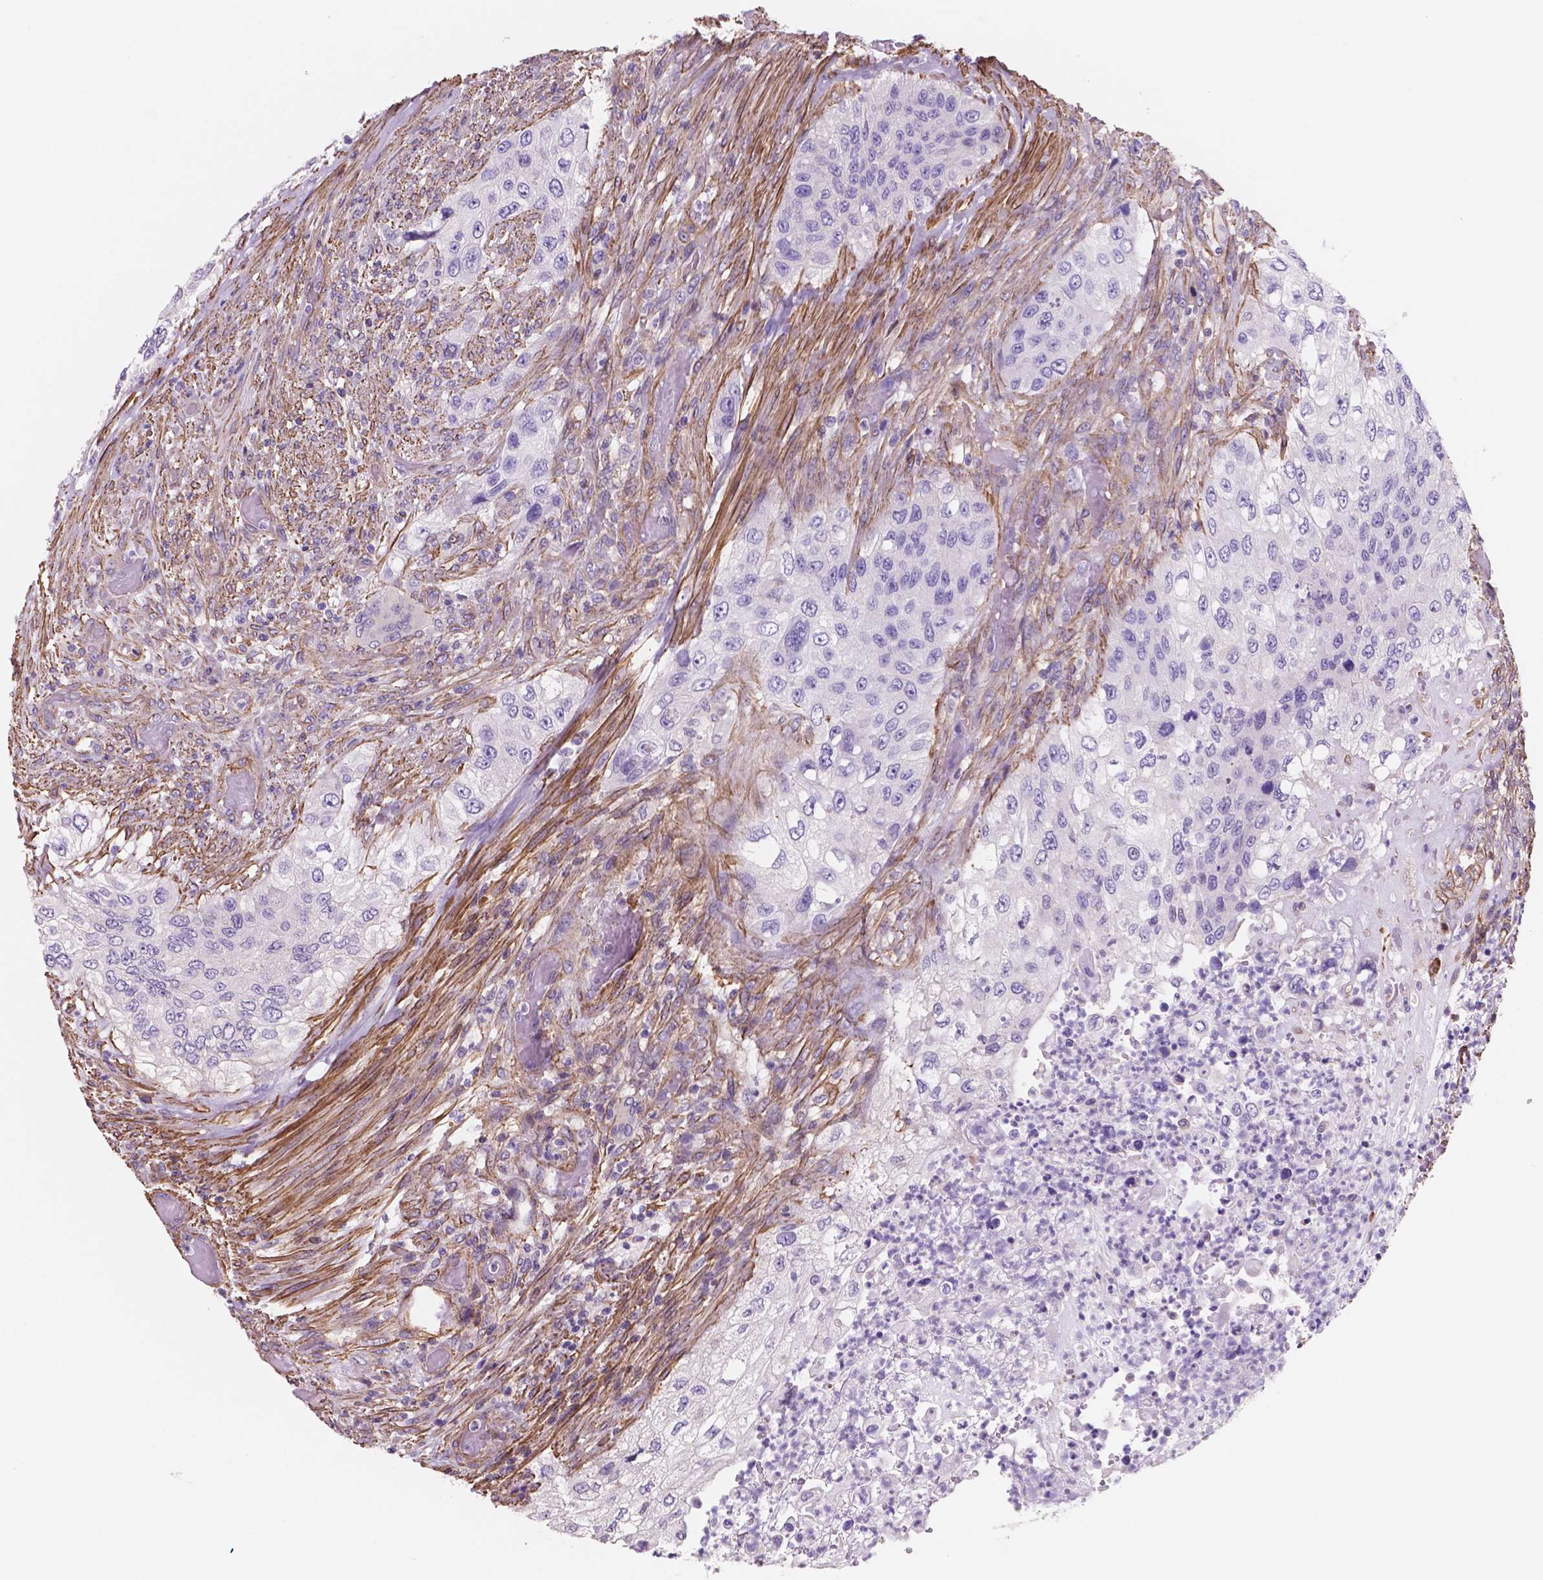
{"staining": {"intensity": "negative", "quantity": "none", "location": "none"}, "tissue": "urothelial cancer", "cell_type": "Tumor cells", "image_type": "cancer", "snomed": [{"axis": "morphology", "description": "Urothelial carcinoma, High grade"}, {"axis": "topography", "description": "Urinary bladder"}], "caption": "This is a micrograph of IHC staining of urothelial cancer, which shows no expression in tumor cells.", "gene": "TOR2A", "patient": {"sex": "female", "age": 60}}